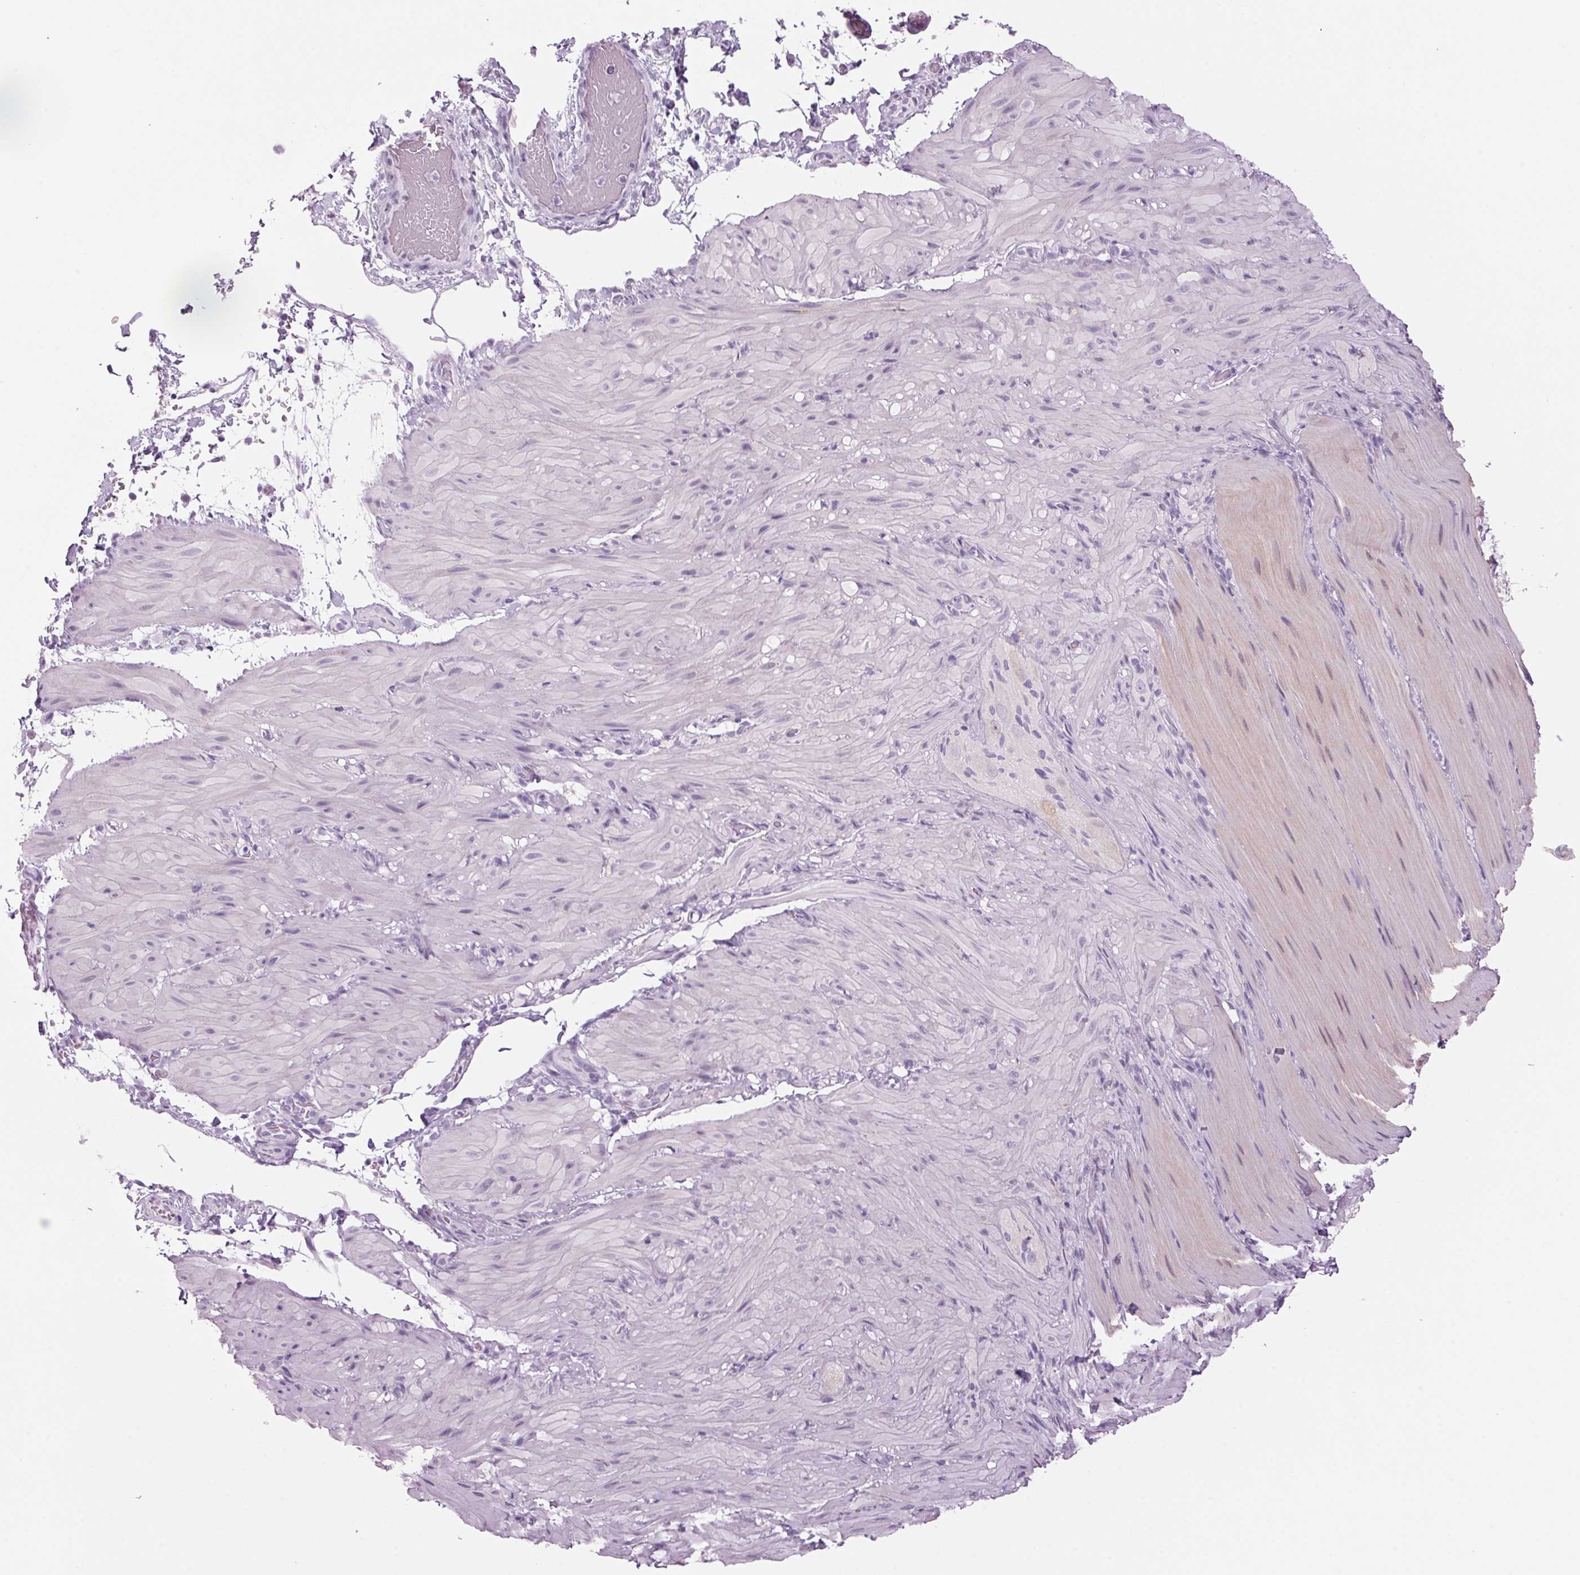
{"staining": {"intensity": "negative", "quantity": "none", "location": "none"}, "tissue": "smooth muscle", "cell_type": "Smooth muscle cells", "image_type": "normal", "snomed": [{"axis": "morphology", "description": "Normal tissue, NOS"}, {"axis": "topography", "description": "Smooth muscle"}, {"axis": "topography", "description": "Colon"}], "caption": "The immunohistochemistry micrograph has no significant positivity in smooth muscle cells of smooth muscle.", "gene": "PPP1R1A", "patient": {"sex": "male", "age": 73}}